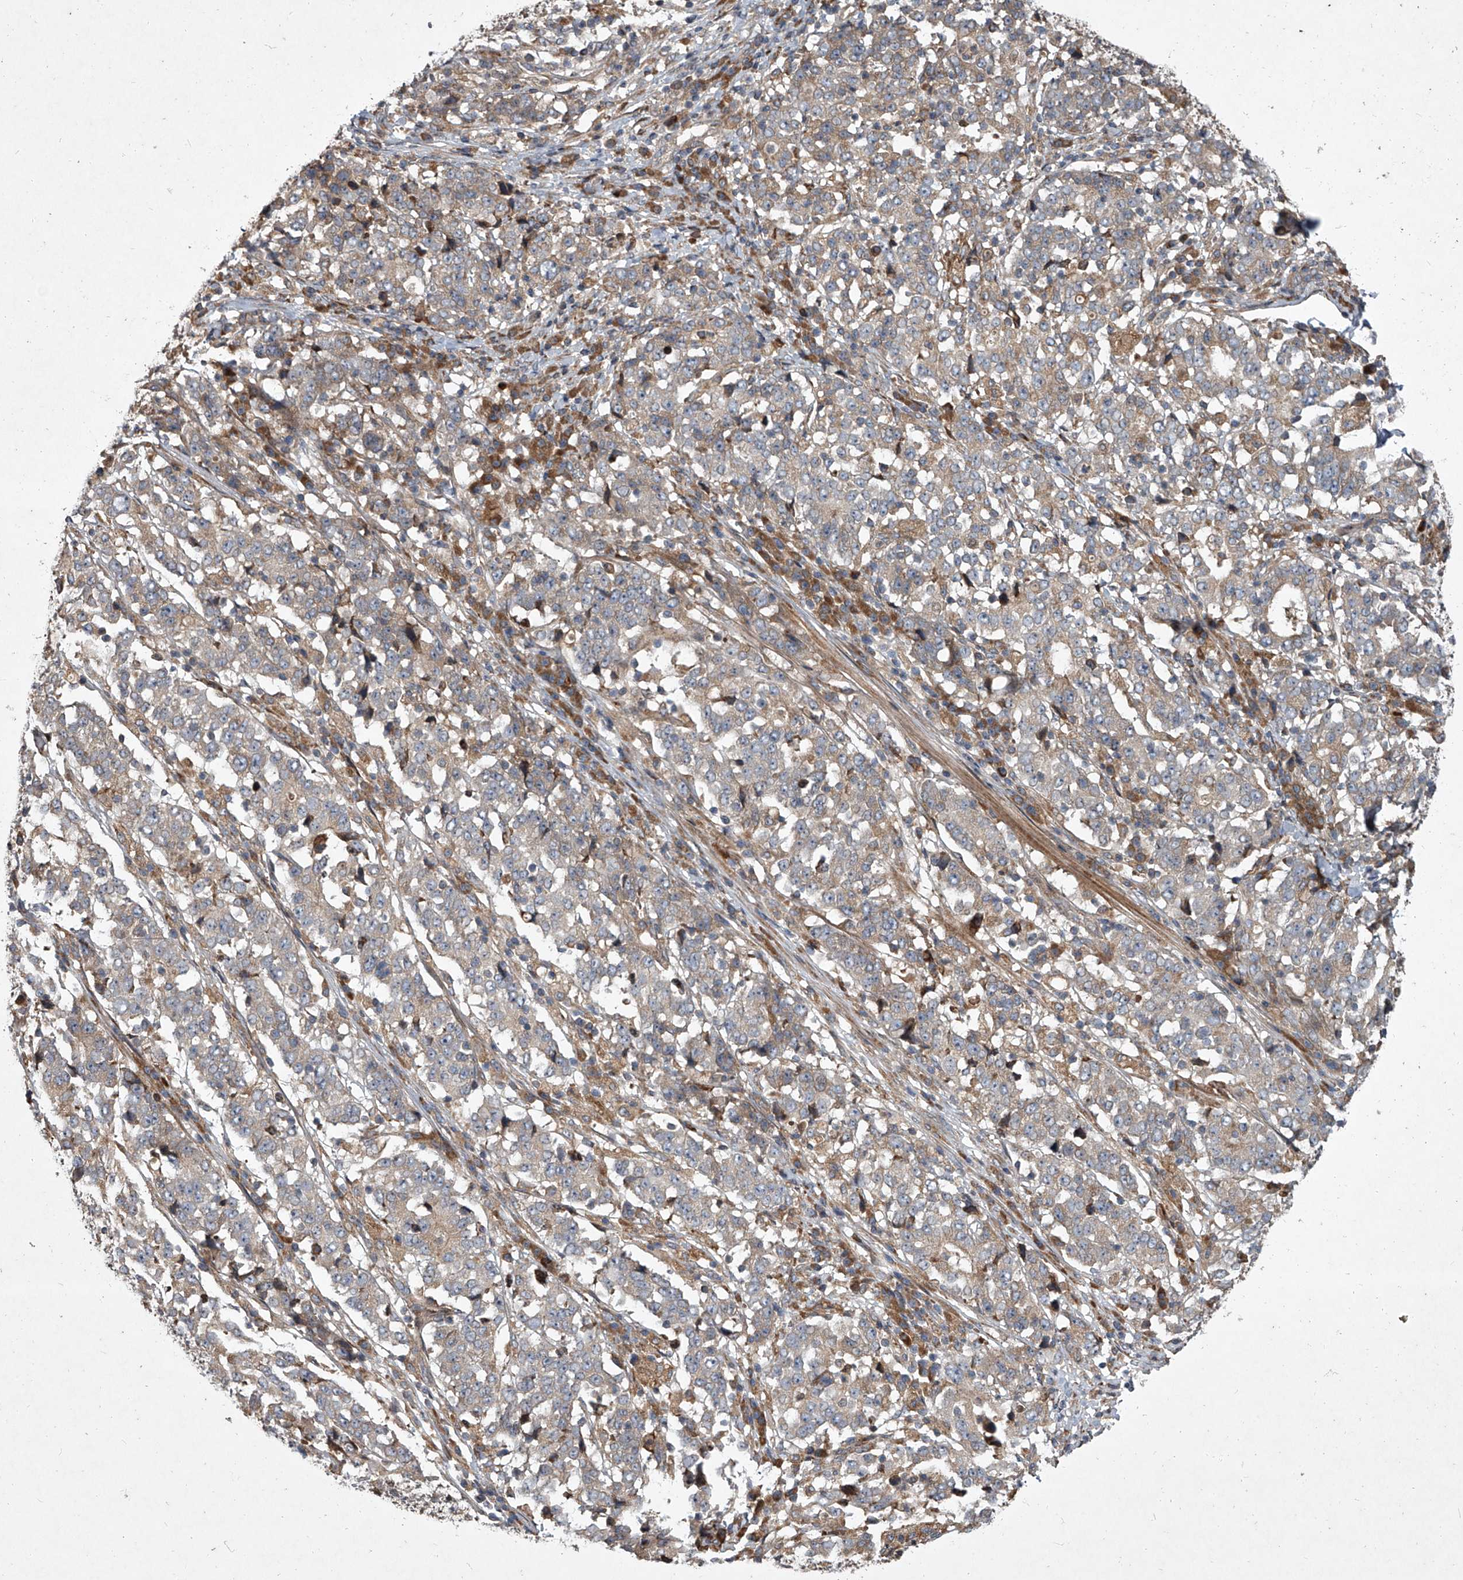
{"staining": {"intensity": "weak", "quantity": "25%-75%", "location": "cytoplasmic/membranous"}, "tissue": "stomach cancer", "cell_type": "Tumor cells", "image_type": "cancer", "snomed": [{"axis": "morphology", "description": "Adenocarcinoma, NOS"}, {"axis": "topography", "description": "Stomach"}], "caption": "Adenocarcinoma (stomach) stained with a protein marker displays weak staining in tumor cells.", "gene": "EVA1C", "patient": {"sex": "male", "age": 59}}